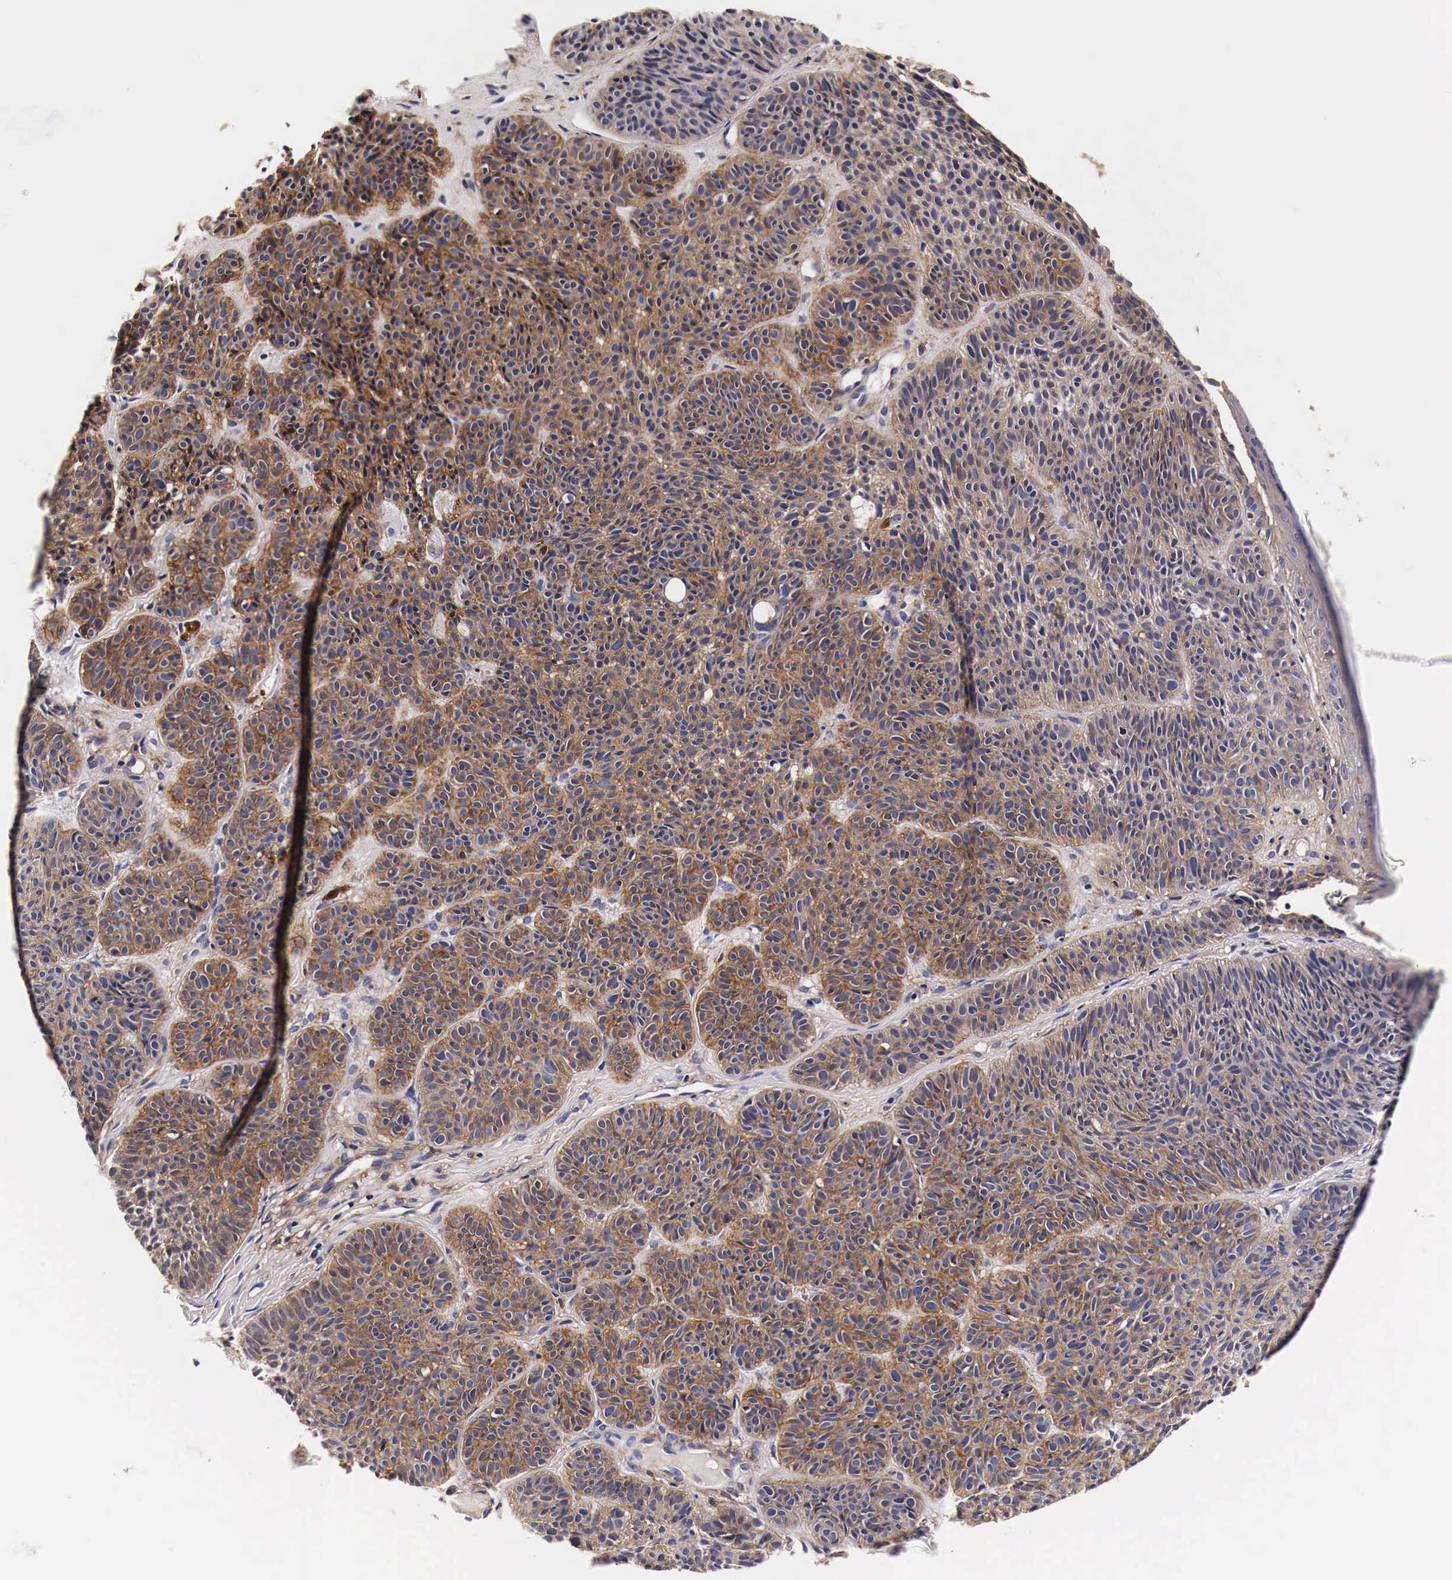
{"staining": {"intensity": "weak", "quantity": ">75%", "location": "cytoplasmic/membranous"}, "tissue": "skin cancer", "cell_type": "Tumor cells", "image_type": "cancer", "snomed": [{"axis": "morphology", "description": "Basal cell carcinoma"}, {"axis": "topography", "description": "Skin"}], "caption": "Immunohistochemical staining of human skin cancer displays low levels of weak cytoplasmic/membranous staining in about >75% of tumor cells.", "gene": "RP2", "patient": {"sex": "female", "age": 62}}